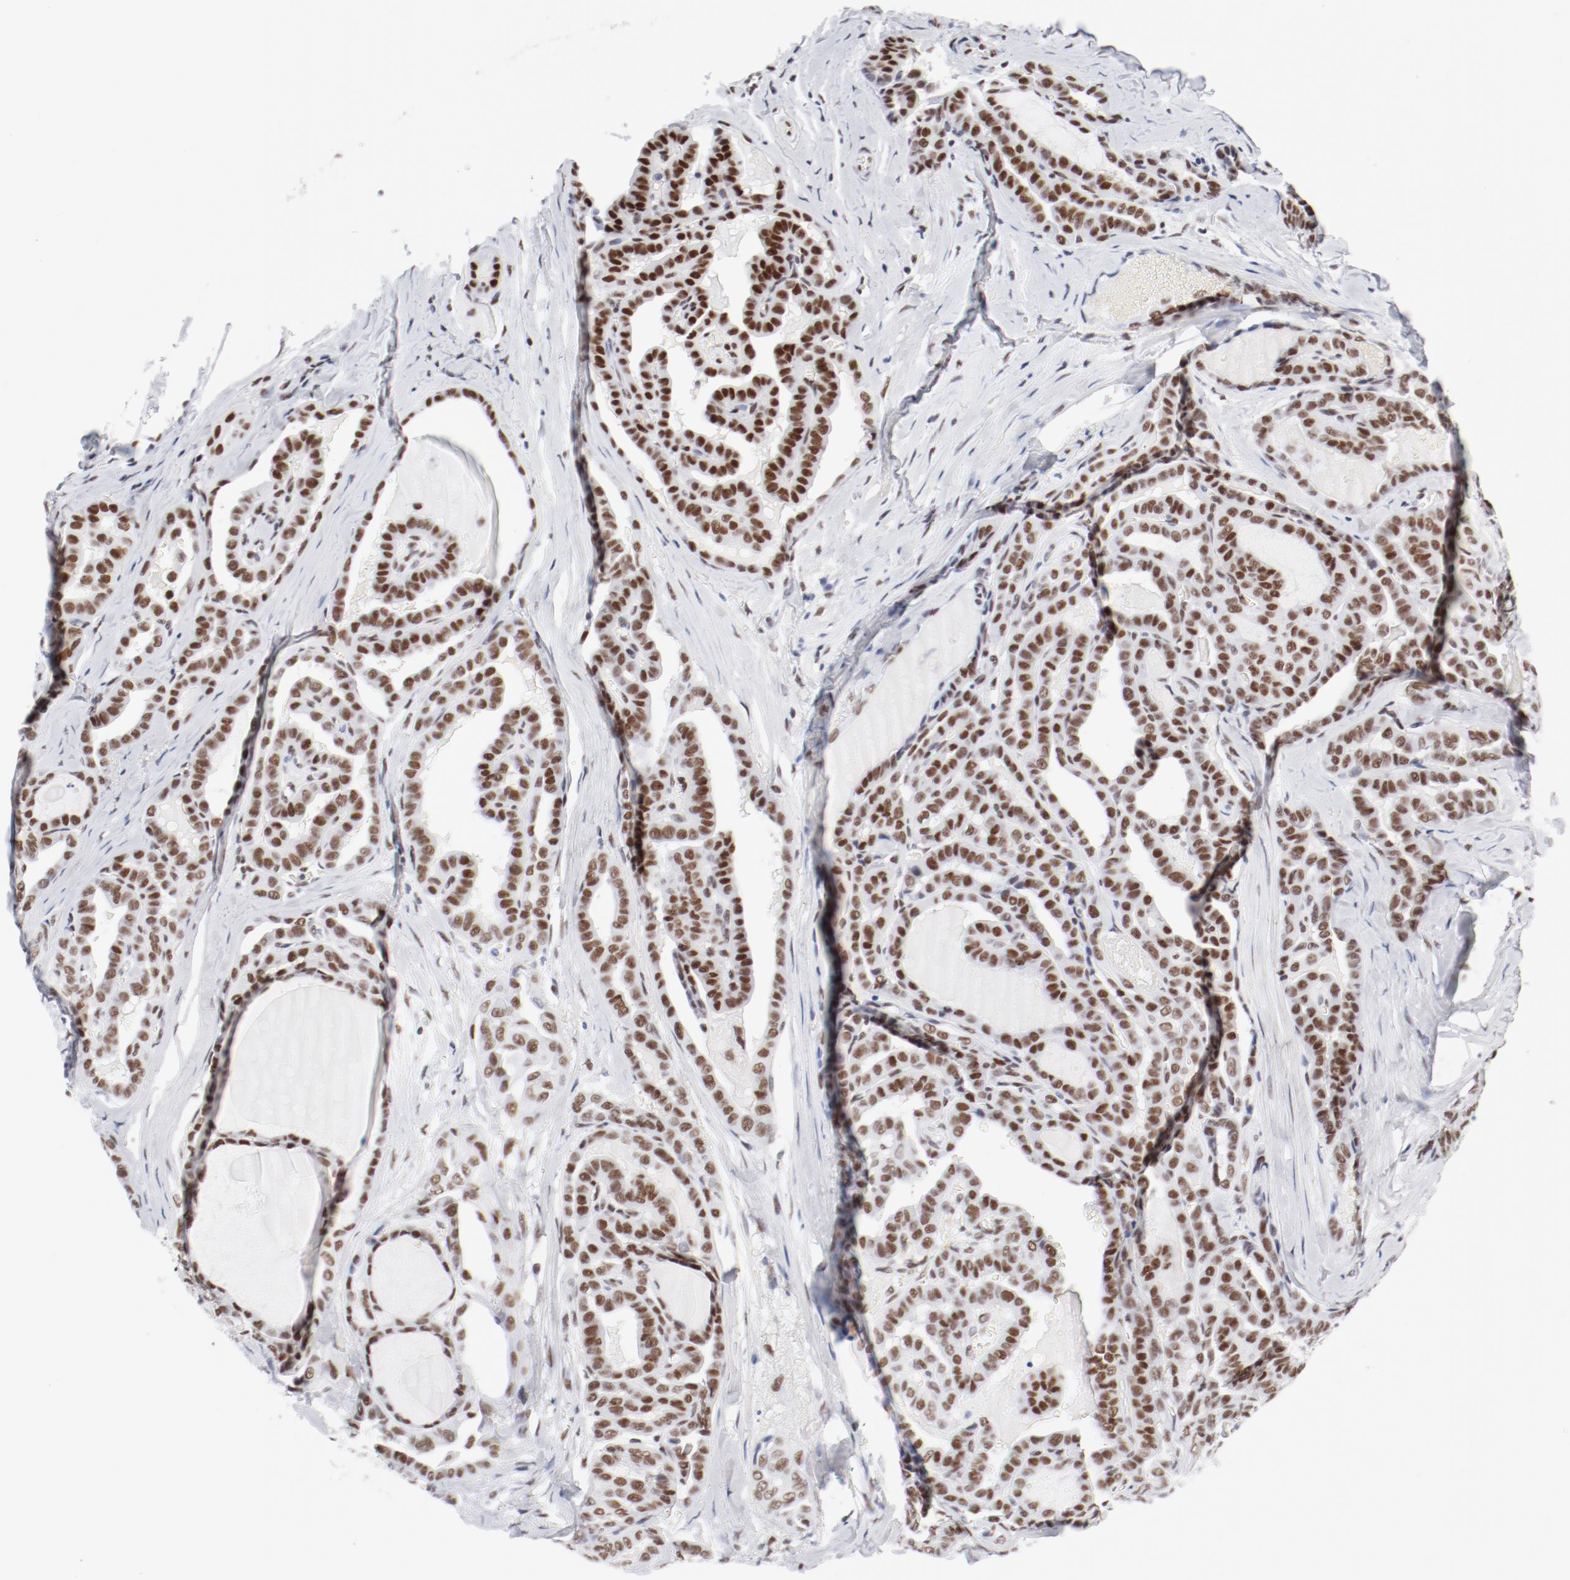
{"staining": {"intensity": "moderate", "quantity": ">75%", "location": "nuclear"}, "tissue": "thyroid cancer", "cell_type": "Tumor cells", "image_type": "cancer", "snomed": [{"axis": "morphology", "description": "Carcinoma, NOS"}, {"axis": "topography", "description": "Thyroid gland"}], "caption": "The micrograph shows immunohistochemical staining of thyroid carcinoma. There is moderate nuclear expression is seen in about >75% of tumor cells. (DAB = brown stain, brightfield microscopy at high magnification).", "gene": "ATF2", "patient": {"sex": "female", "age": 91}}